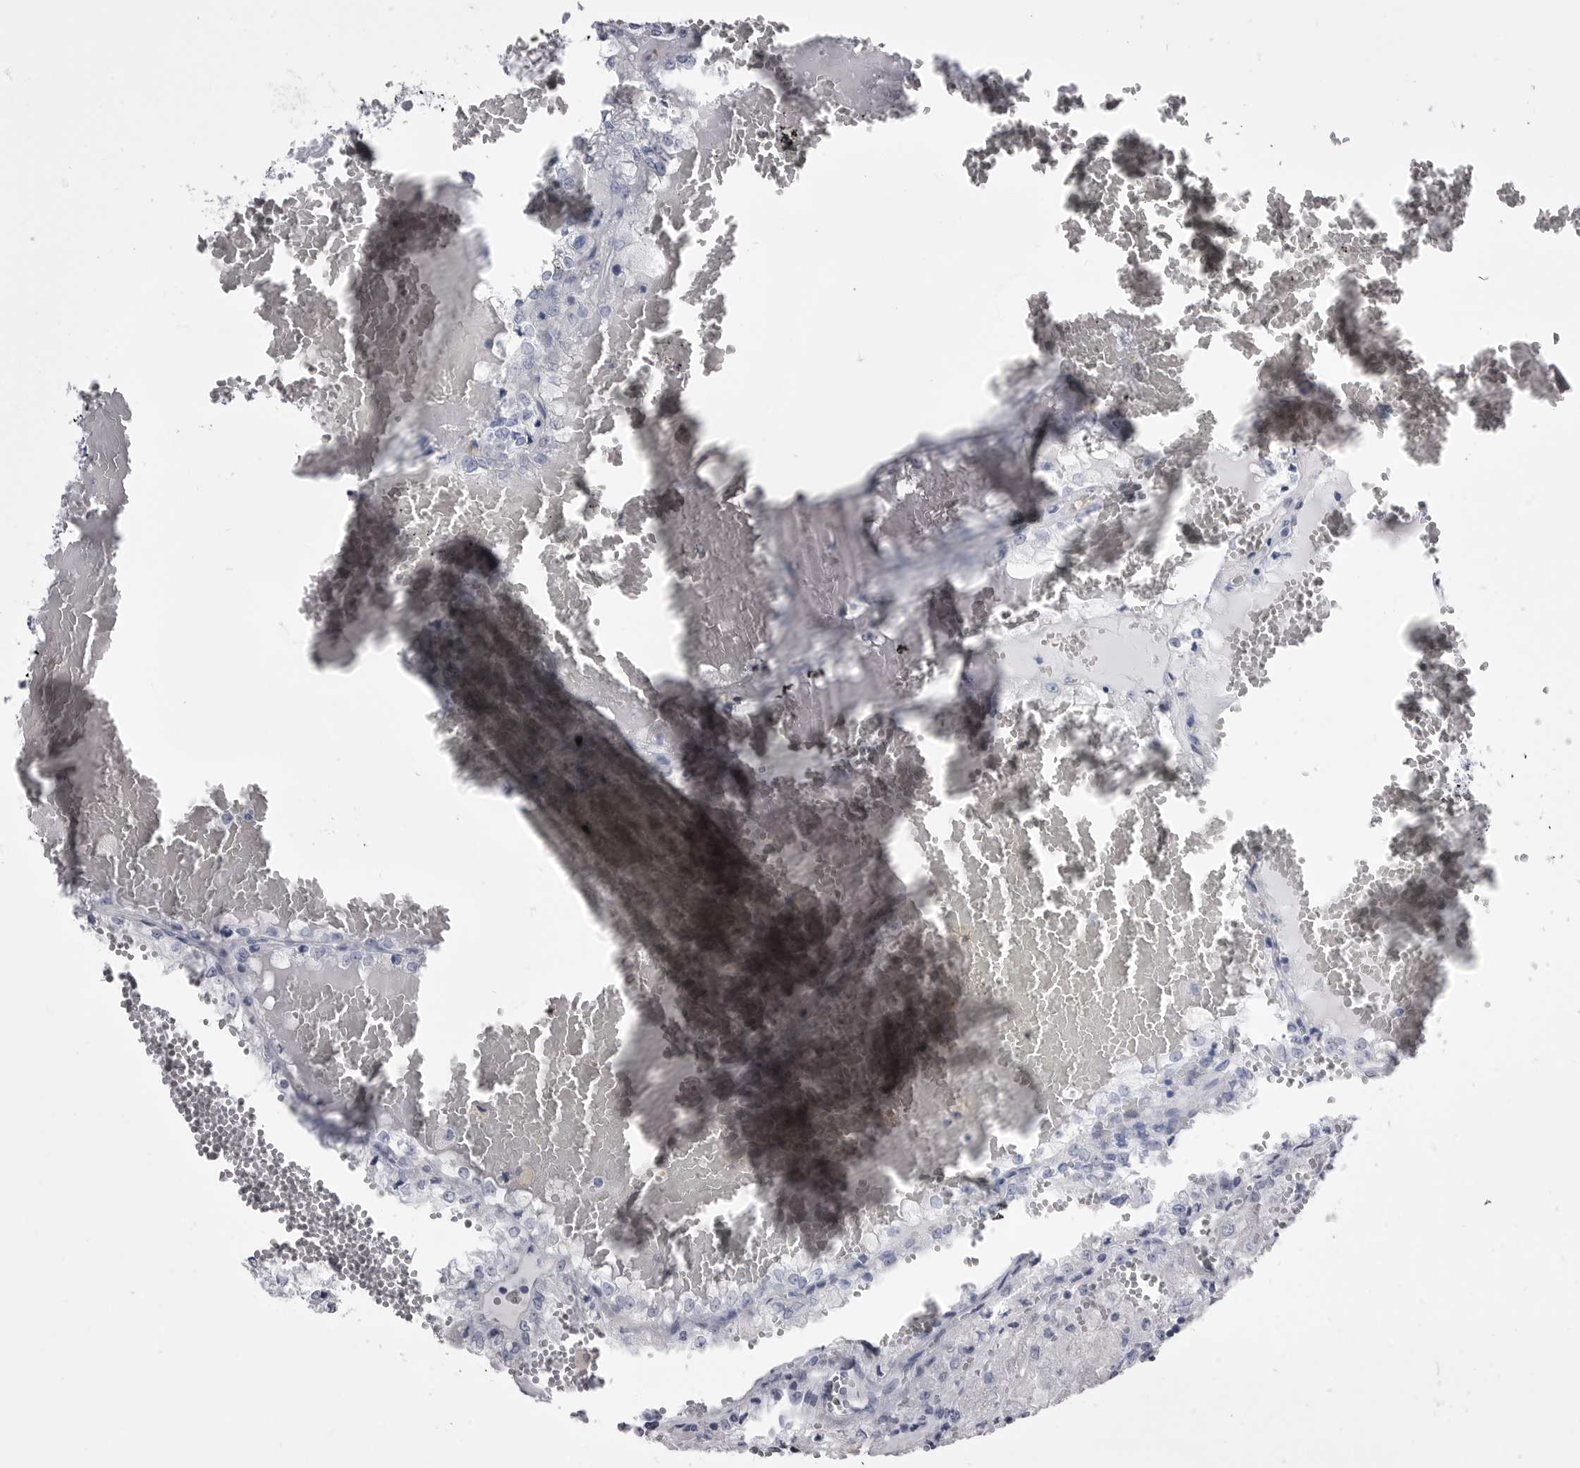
{"staining": {"intensity": "negative", "quantity": "none", "location": "none"}, "tissue": "renal cancer", "cell_type": "Tumor cells", "image_type": "cancer", "snomed": [{"axis": "morphology", "description": "Adenocarcinoma, NOS"}, {"axis": "topography", "description": "Kidney"}], "caption": "This is an immunohistochemistry histopathology image of renal cancer. There is no staining in tumor cells.", "gene": "ANK2", "patient": {"sex": "female", "age": 56}}